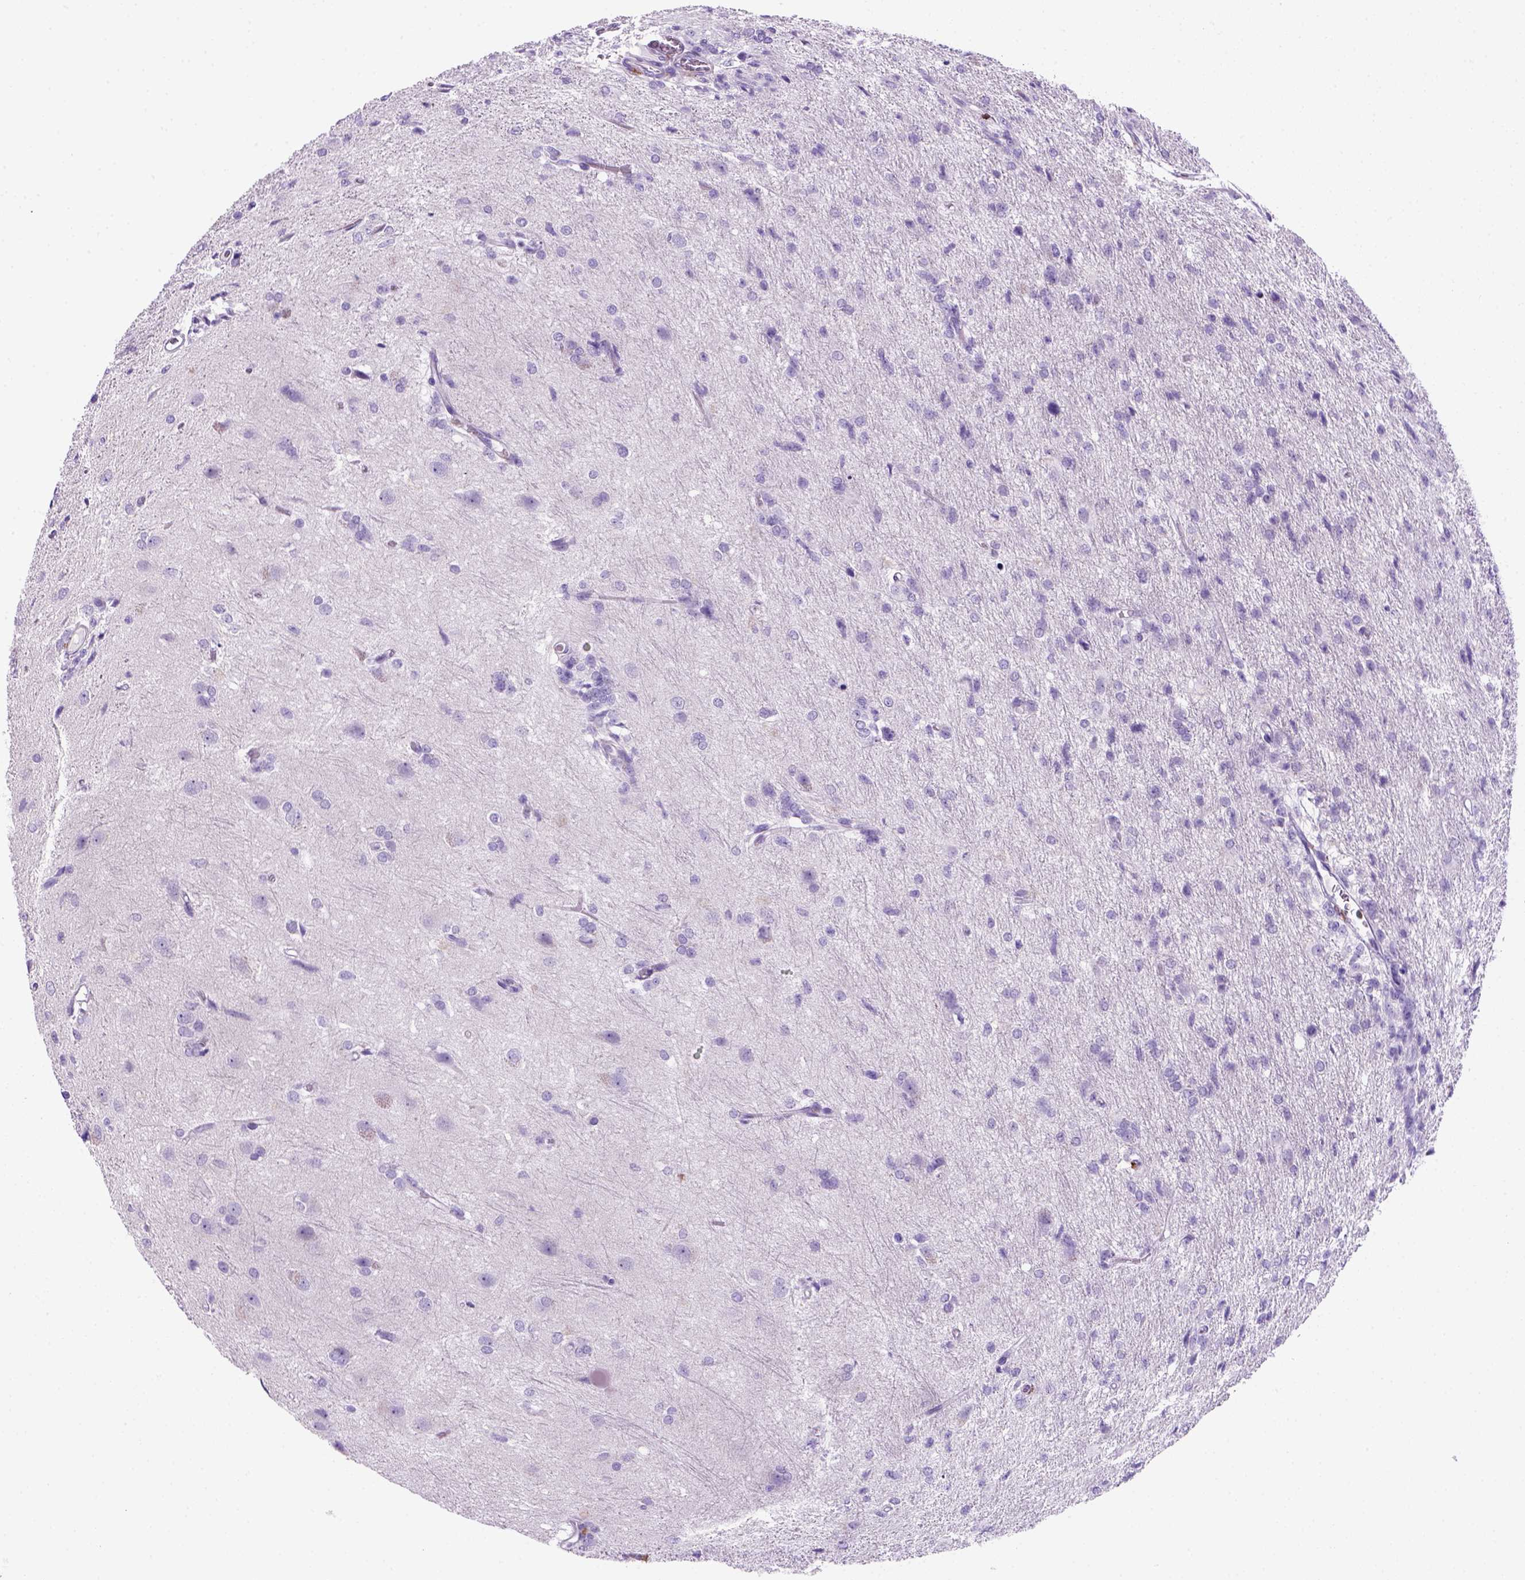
{"staining": {"intensity": "negative", "quantity": "none", "location": "none"}, "tissue": "glioma", "cell_type": "Tumor cells", "image_type": "cancer", "snomed": [{"axis": "morphology", "description": "Glioma, malignant, High grade"}, {"axis": "topography", "description": "Brain"}], "caption": "High magnification brightfield microscopy of glioma stained with DAB (brown) and counterstained with hematoxylin (blue): tumor cells show no significant positivity. Brightfield microscopy of IHC stained with DAB (3,3'-diaminobenzidine) (brown) and hematoxylin (blue), captured at high magnification.", "gene": "ARHGEF33", "patient": {"sex": "male", "age": 68}}